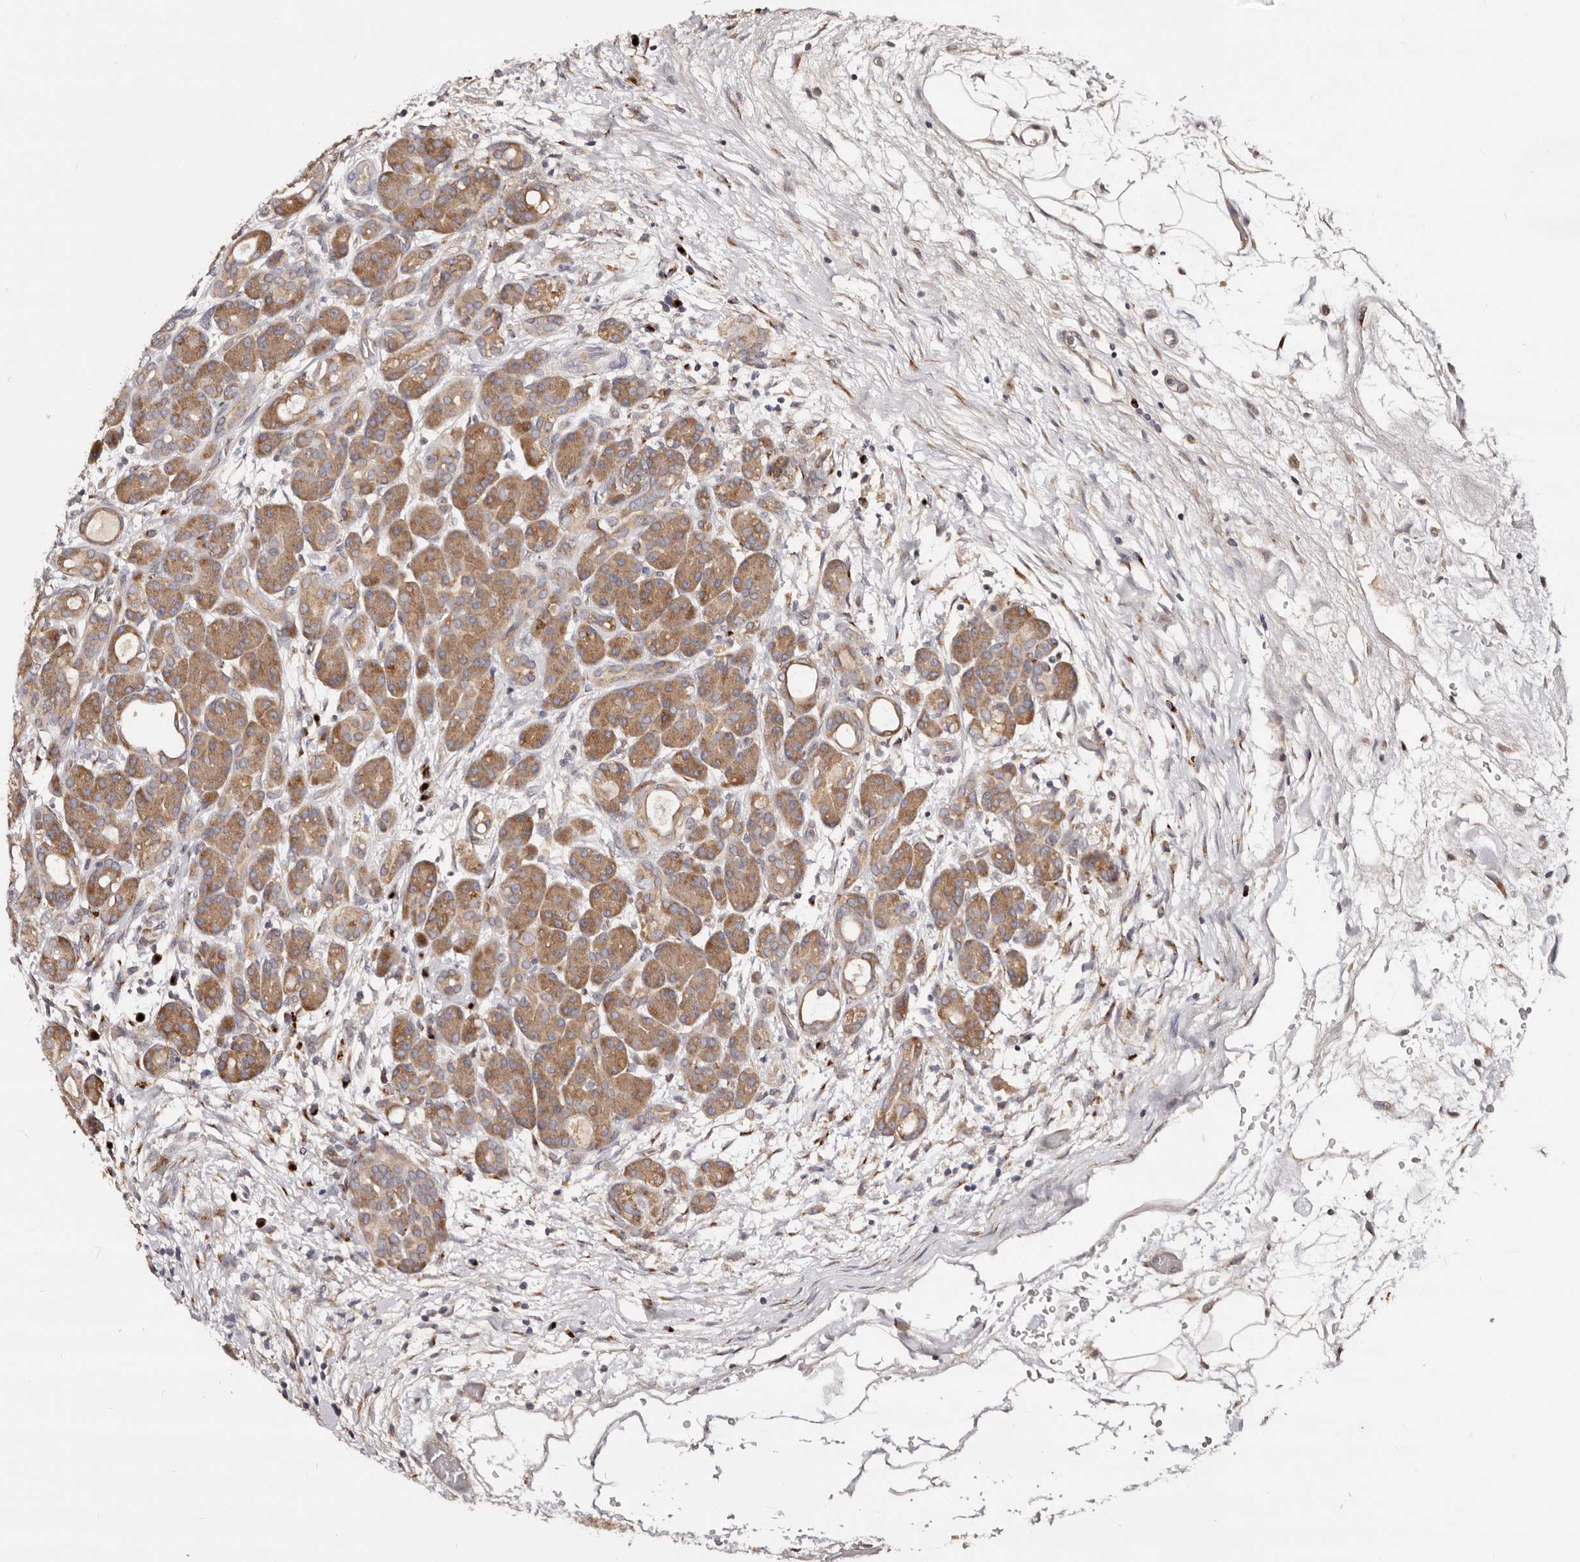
{"staining": {"intensity": "moderate", "quantity": ">75%", "location": "cytoplasmic/membranous"}, "tissue": "pancreas", "cell_type": "Exocrine glandular cells", "image_type": "normal", "snomed": [{"axis": "morphology", "description": "Normal tissue, NOS"}, {"axis": "topography", "description": "Pancreas"}], "caption": "IHC of normal pancreas reveals medium levels of moderate cytoplasmic/membranous positivity in approximately >75% of exocrine glandular cells. (Brightfield microscopy of DAB IHC at high magnification).", "gene": "DACT2", "patient": {"sex": "male", "age": 63}}